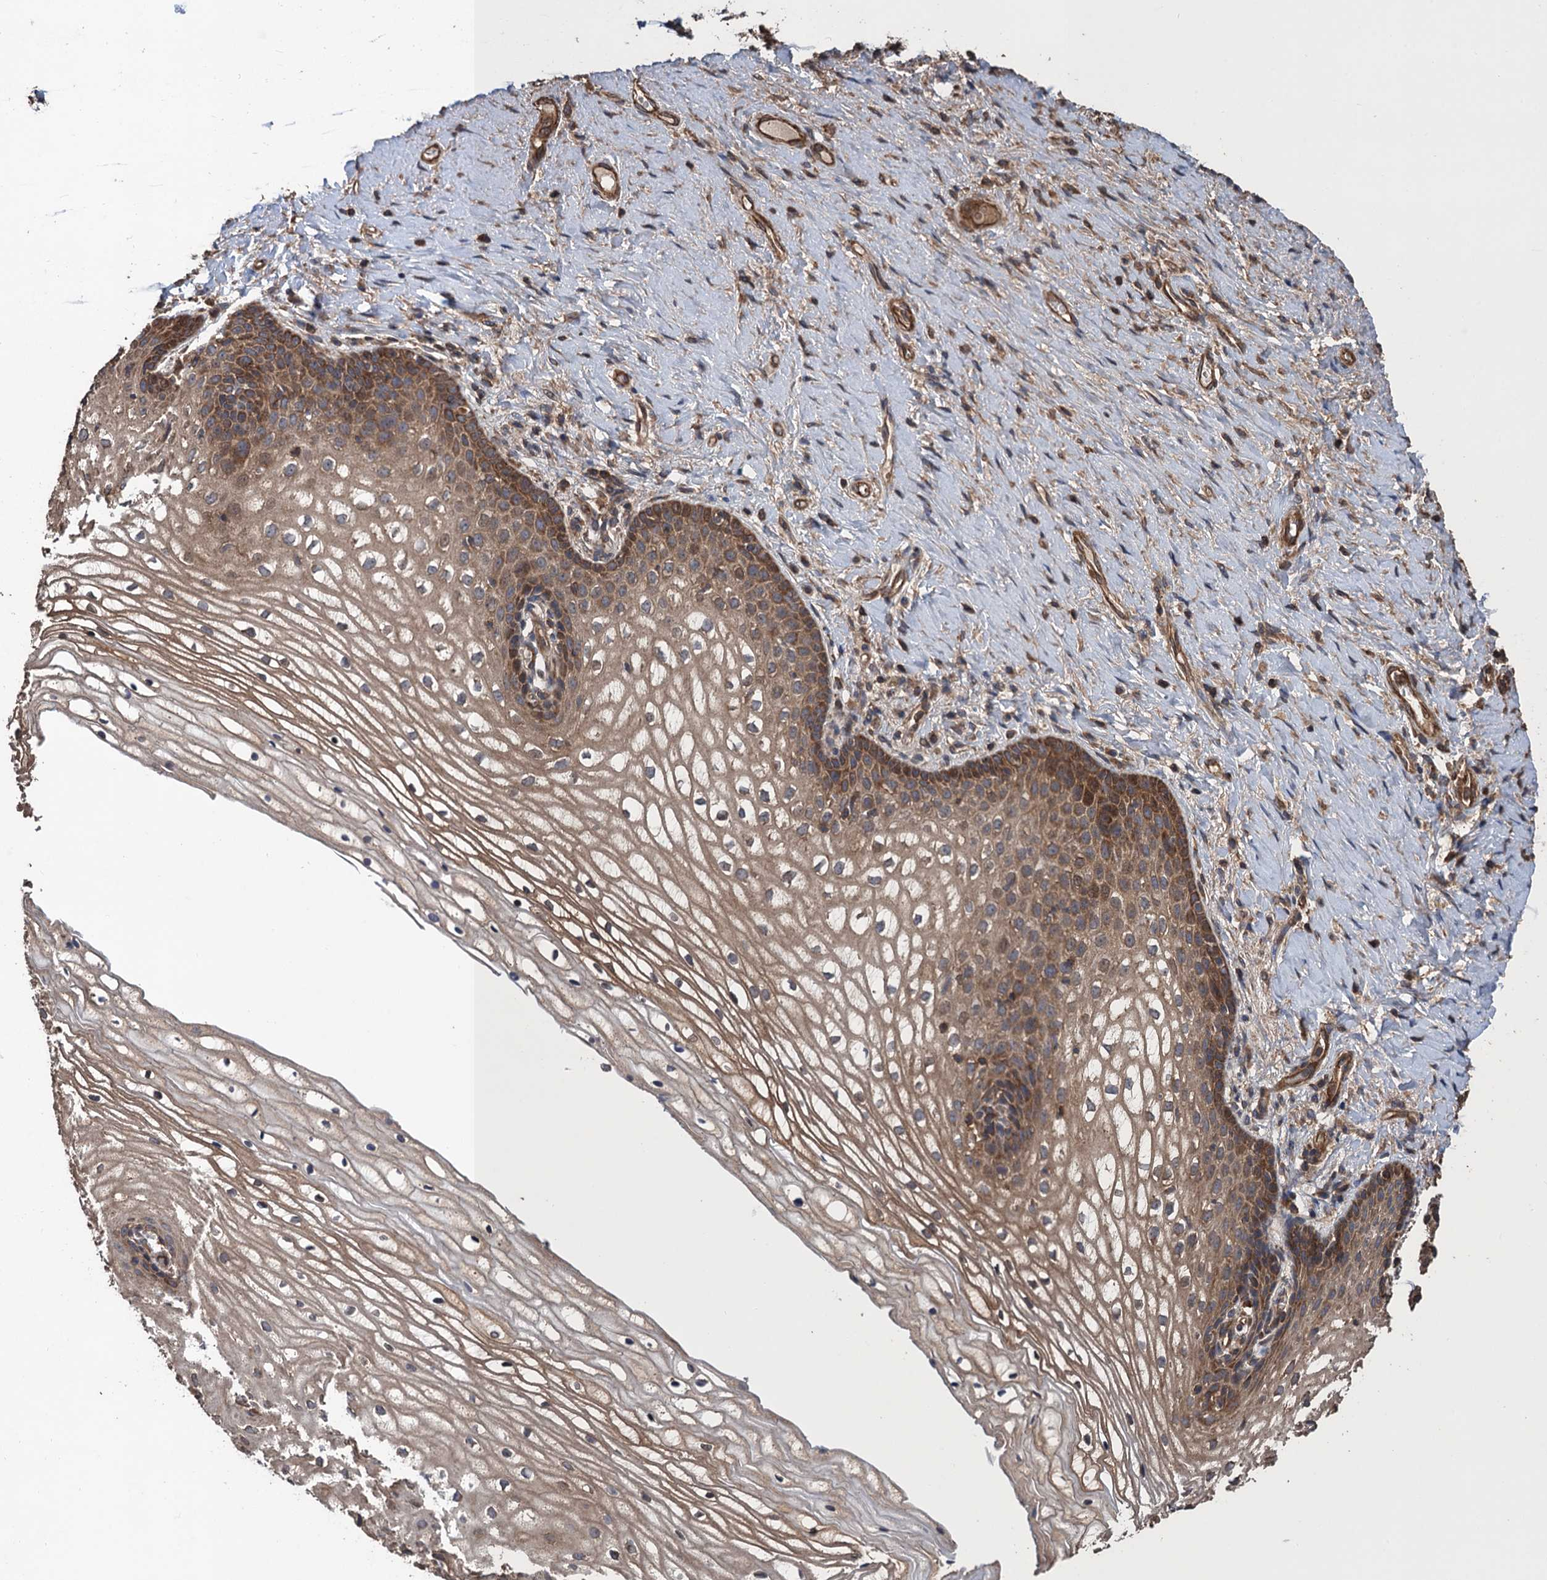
{"staining": {"intensity": "moderate", "quantity": ">75%", "location": "cytoplasmic/membranous"}, "tissue": "vagina", "cell_type": "Squamous epithelial cells", "image_type": "normal", "snomed": [{"axis": "morphology", "description": "Normal tissue, NOS"}, {"axis": "topography", "description": "Vagina"}], "caption": "IHC (DAB) staining of unremarkable vagina exhibits moderate cytoplasmic/membranous protein expression in about >75% of squamous epithelial cells. The protein of interest is stained brown, and the nuclei are stained in blue (DAB (3,3'-diaminobenzidine) IHC with brightfield microscopy, high magnification).", "gene": "PPP4R1", "patient": {"sex": "female", "age": 60}}